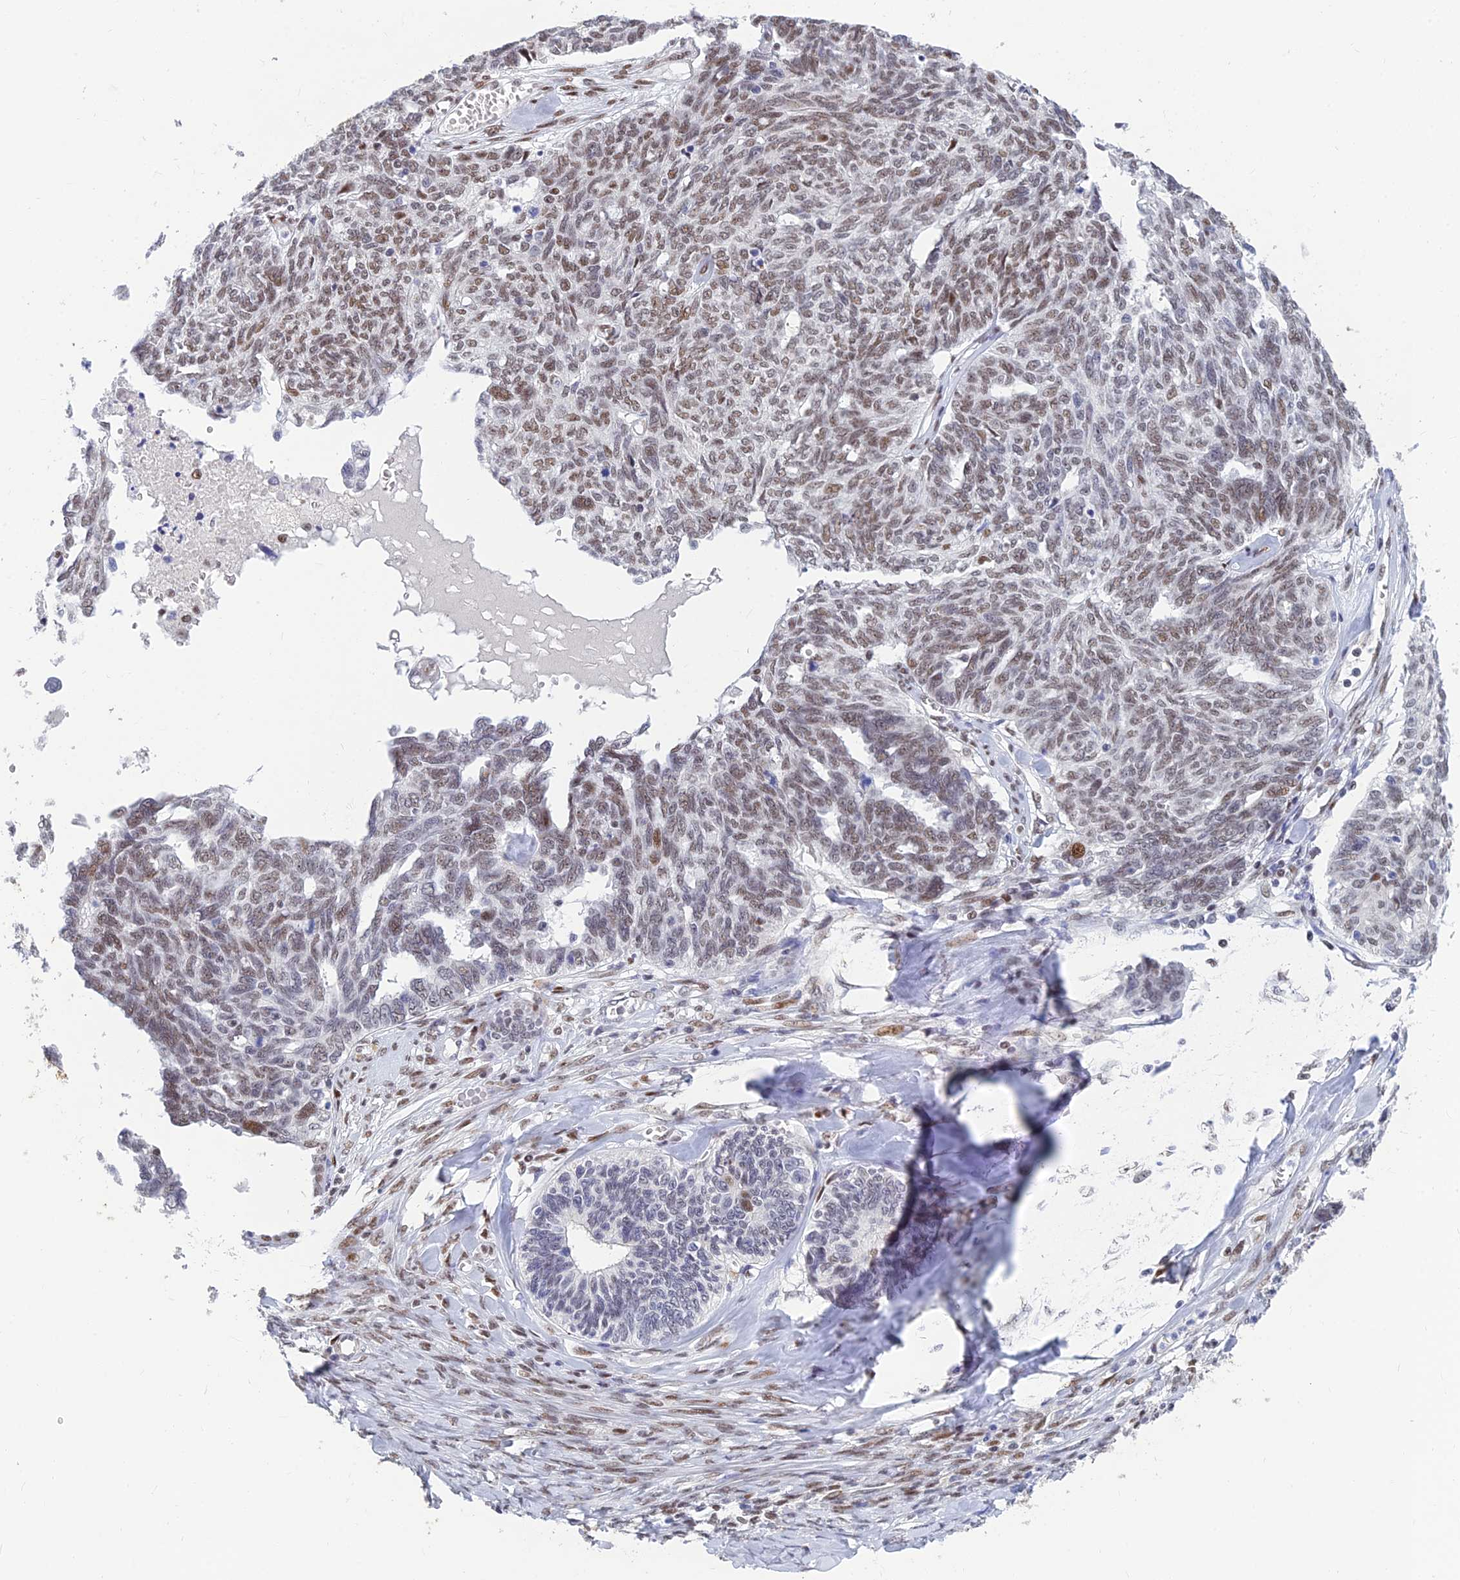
{"staining": {"intensity": "moderate", "quantity": "25%-75%", "location": "nuclear"}, "tissue": "ovarian cancer", "cell_type": "Tumor cells", "image_type": "cancer", "snomed": [{"axis": "morphology", "description": "Cystadenocarcinoma, serous, NOS"}, {"axis": "topography", "description": "Ovary"}], "caption": "IHC photomicrograph of neoplastic tissue: human serous cystadenocarcinoma (ovarian) stained using immunohistochemistry displays medium levels of moderate protein expression localized specifically in the nuclear of tumor cells, appearing as a nuclear brown color.", "gene": "CLK4", "patient": {"sex": "female", "age": 79}}